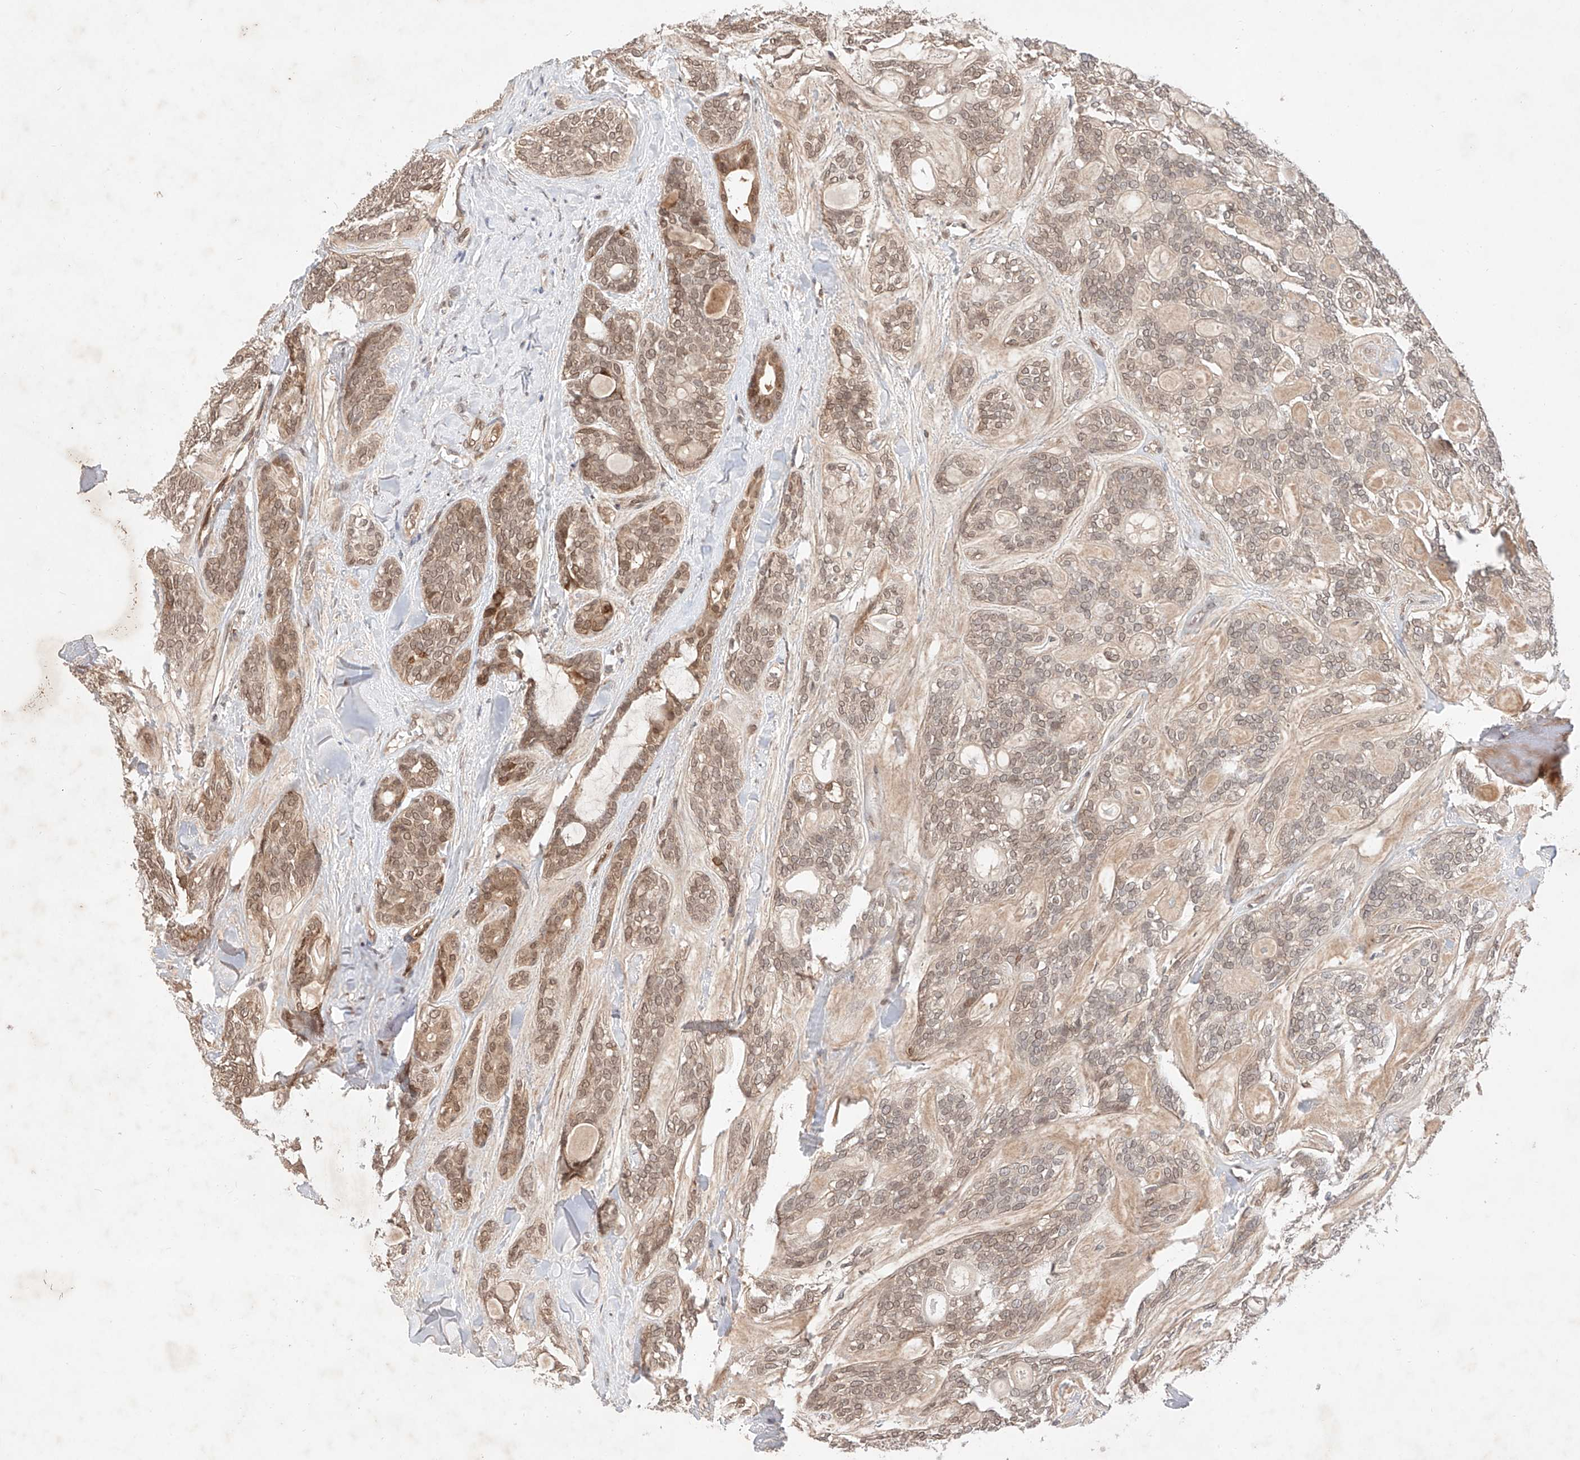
{"staining": {"intensity": "weak", "quantity": "25%-75%", "location": "cytoplasmic/membranous,nuclear"}, "tissue": "head and neck cancer", "cell_type": "Tumor cells", "image_type": "cancer", "snomed": [{"axis": "morphology", "description": "Adenocarcinoma, NOS"}, {"axis": "topography", "description": "Head-Neck"}], "caption": "Immunohistochemistry of head and neck cancer reveals low levels of weak cytoplasmic/membranous and nuclear positivity in about 25%-75% of tumor cells. (IHC, brightfield microscopy, high magnification).", "gene": "ZNF124", "patient": {"sex": "male", "age": 66}}